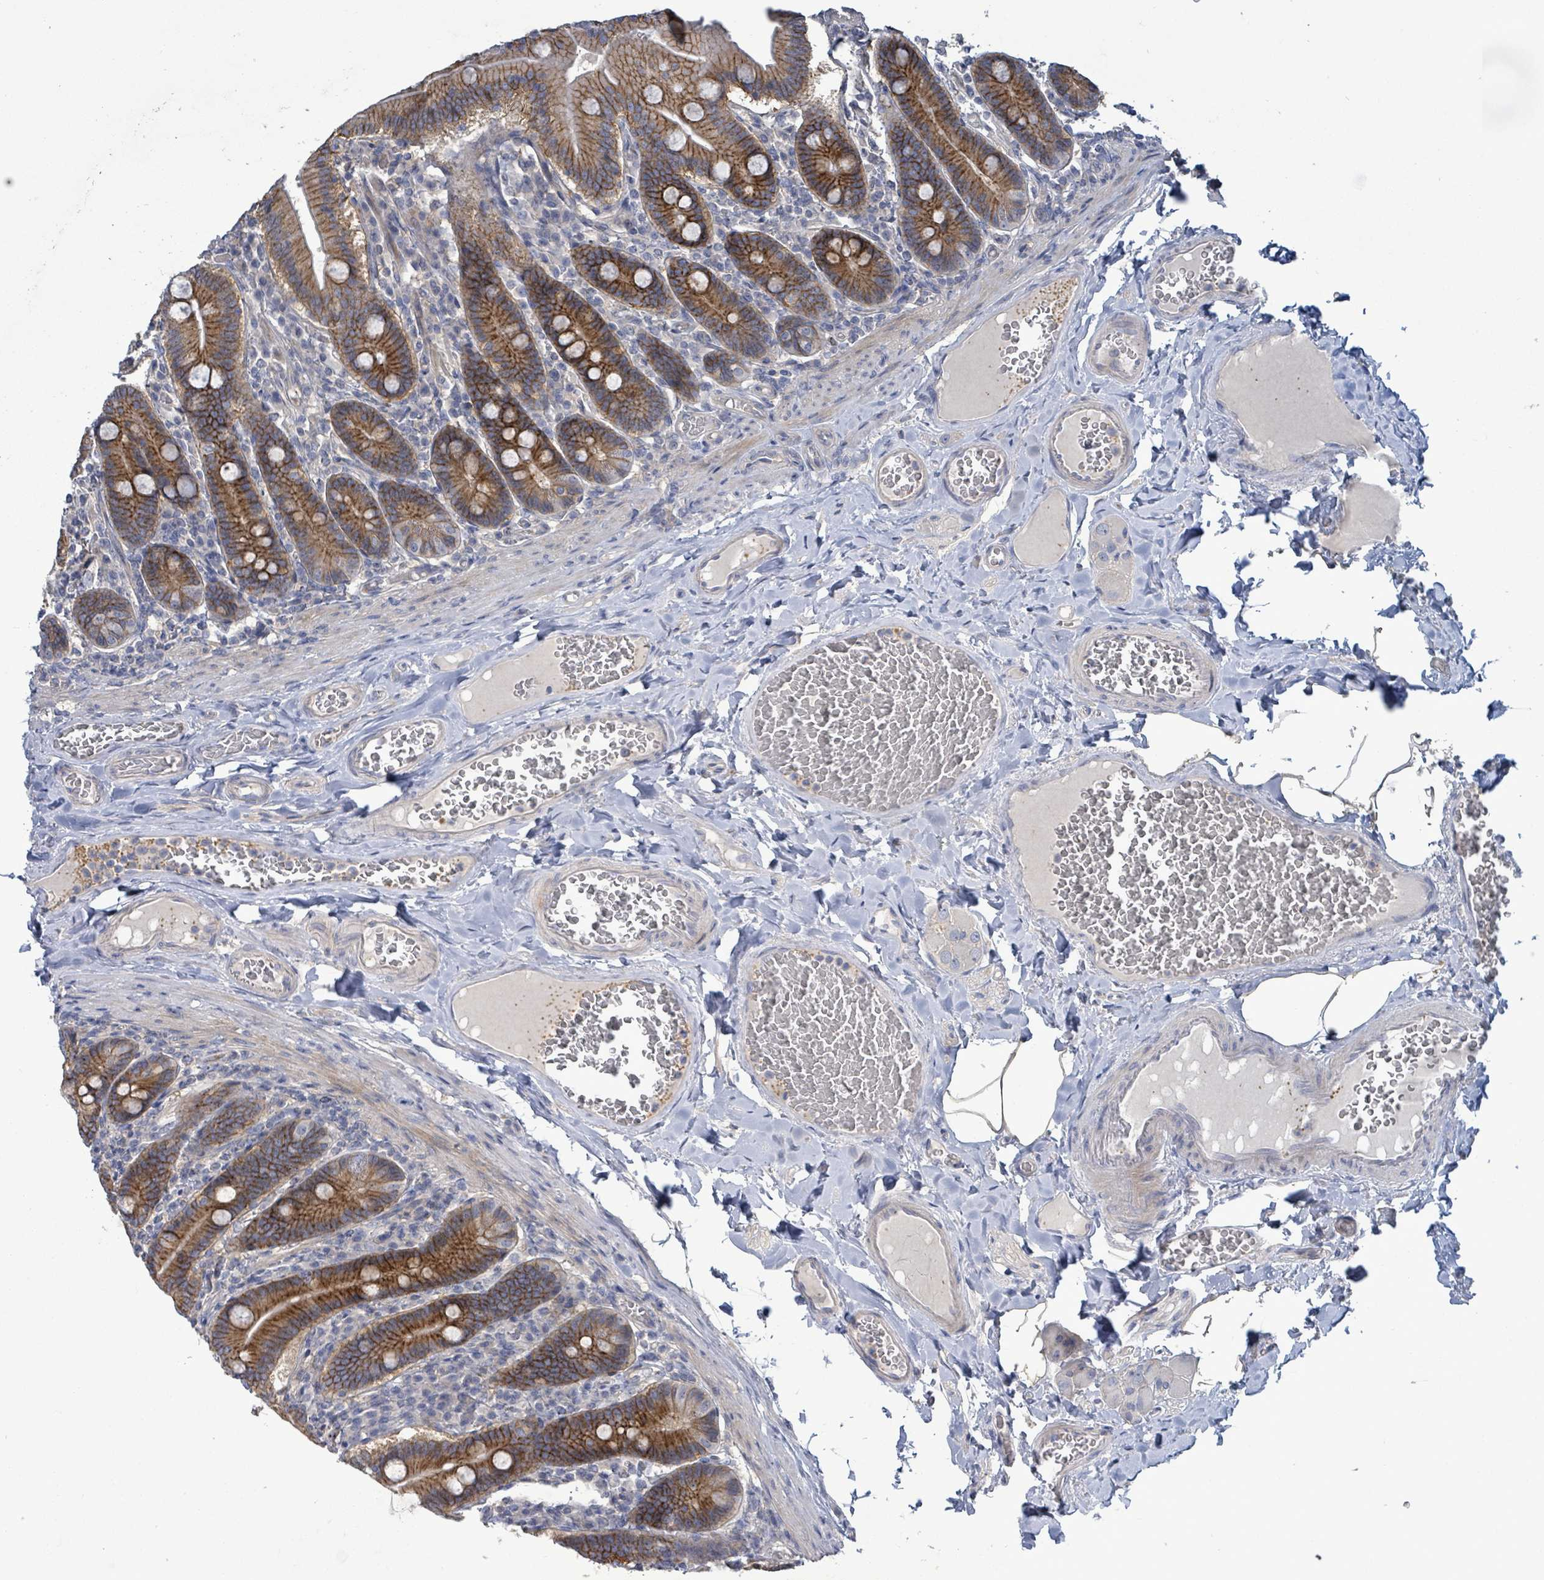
{"staining": {"intensity": "strong", "quantity": ">75%", "location": "cytoplasmic/membranous"}, "tissue": "duodenum", "cell_type": "Glandular cells", "image_type": "normal", "snomed": [{"axis": "morphology", "description": "Normal tissue, NOS"}, {"axis": "topography", "description": "Duodenum"}], "caption": "This is a histology image of immunohistochemistry staining of unremarkable duodenum, which shows strong expression in the cytoplasmic/membranous of glandular cells.", "gene": "HRAS", "patient": {"sex": "female", "age": 62}}